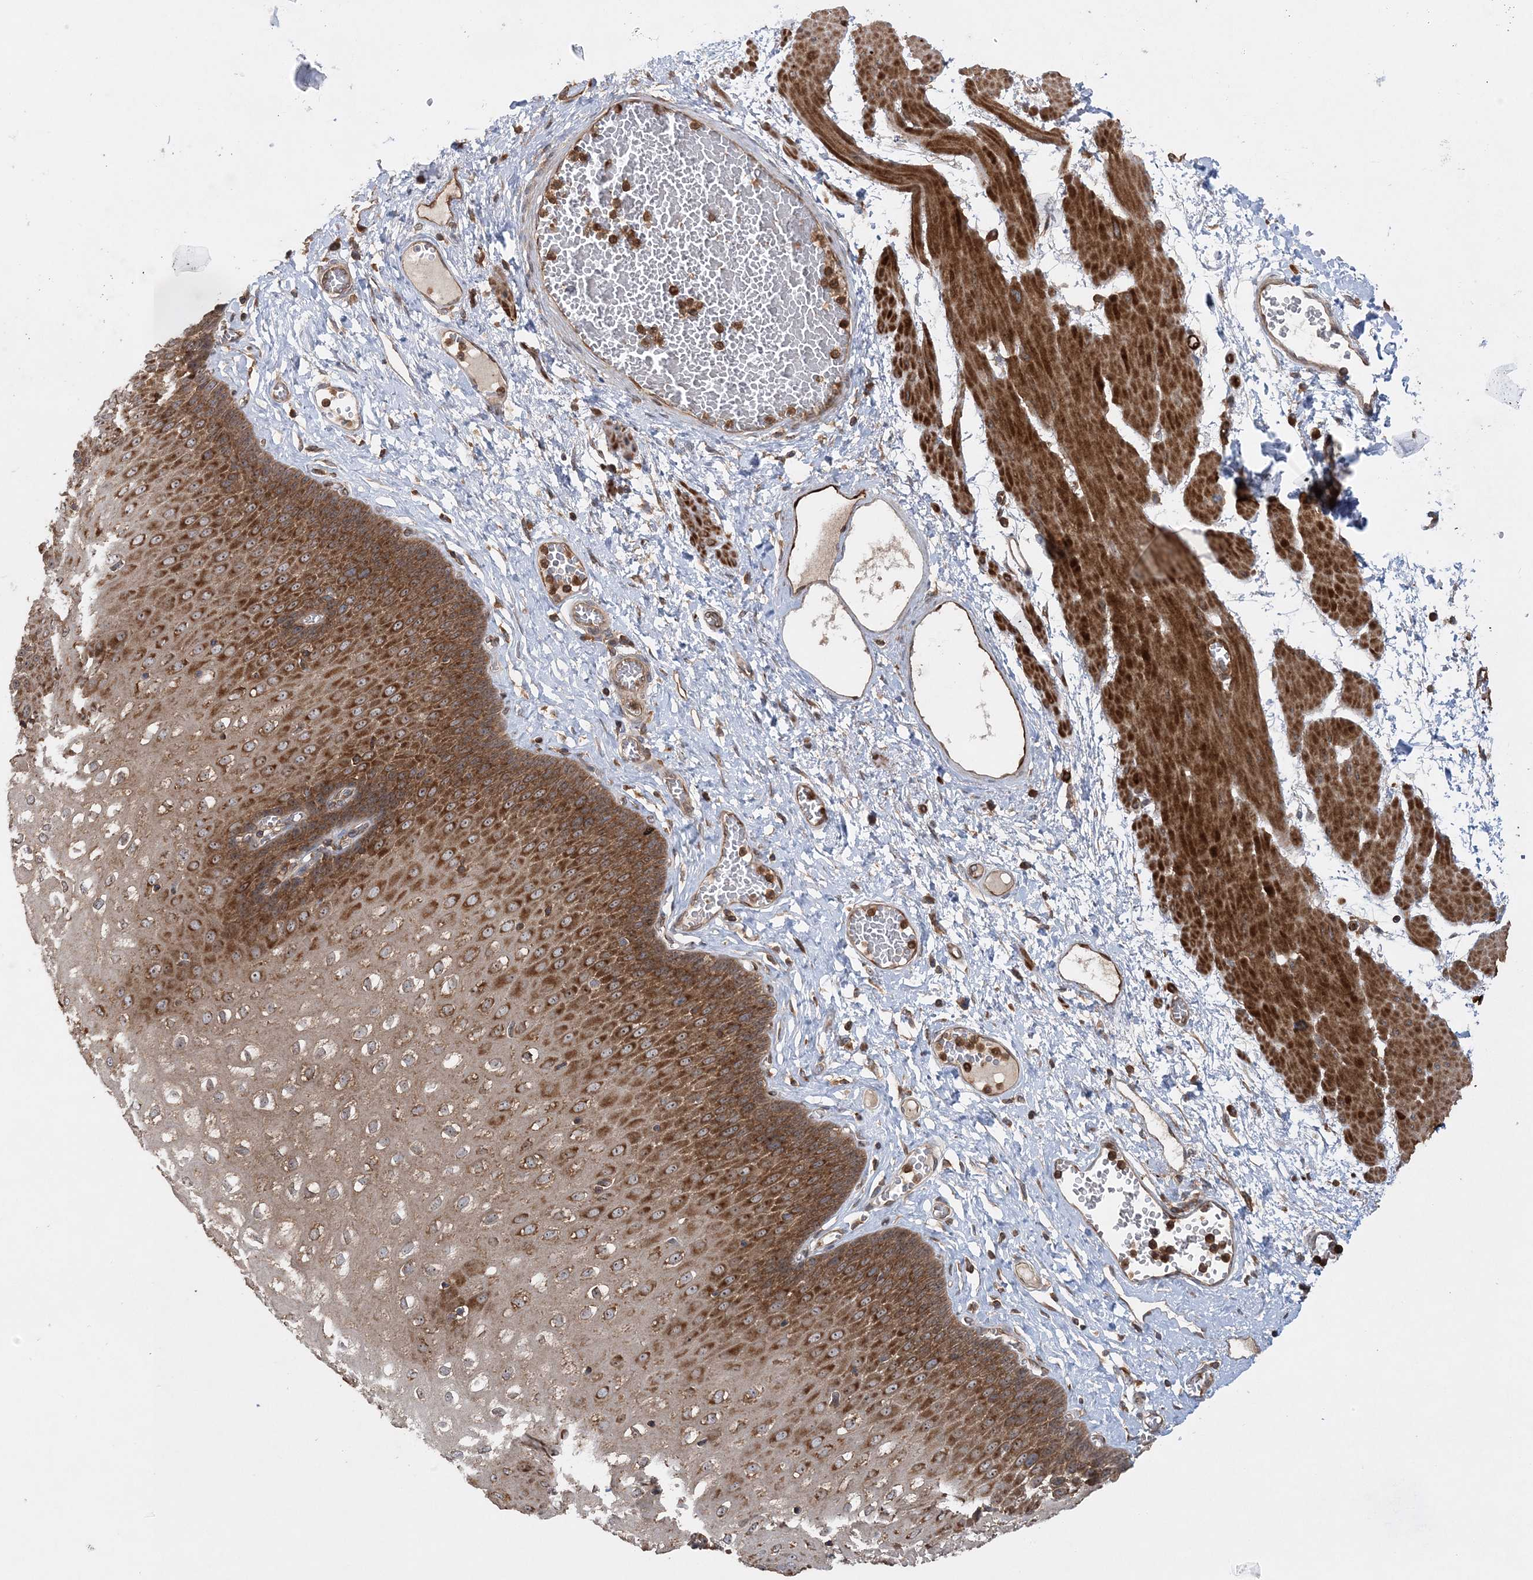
{"staining": {"intensity": "strong", "quantity": ">75%", "location": "cytoplasmic/membranous"}, "tissue": "esophagus", "cell_type": "Squamous epithelial cells", "image_type": "normal", "snomed": [{"axis": "morphology", "description": "Normal tissue, NOS"}, {"axis": "topography", "description": "Esophagus"}], "caption": "A brown stain labels strong cytoplasmic/membranous expression of a protein in squamous epithelial cells of normal esophagus.", "gene": "ACAP2", "patient": {"sex": "male", "age": 60}}